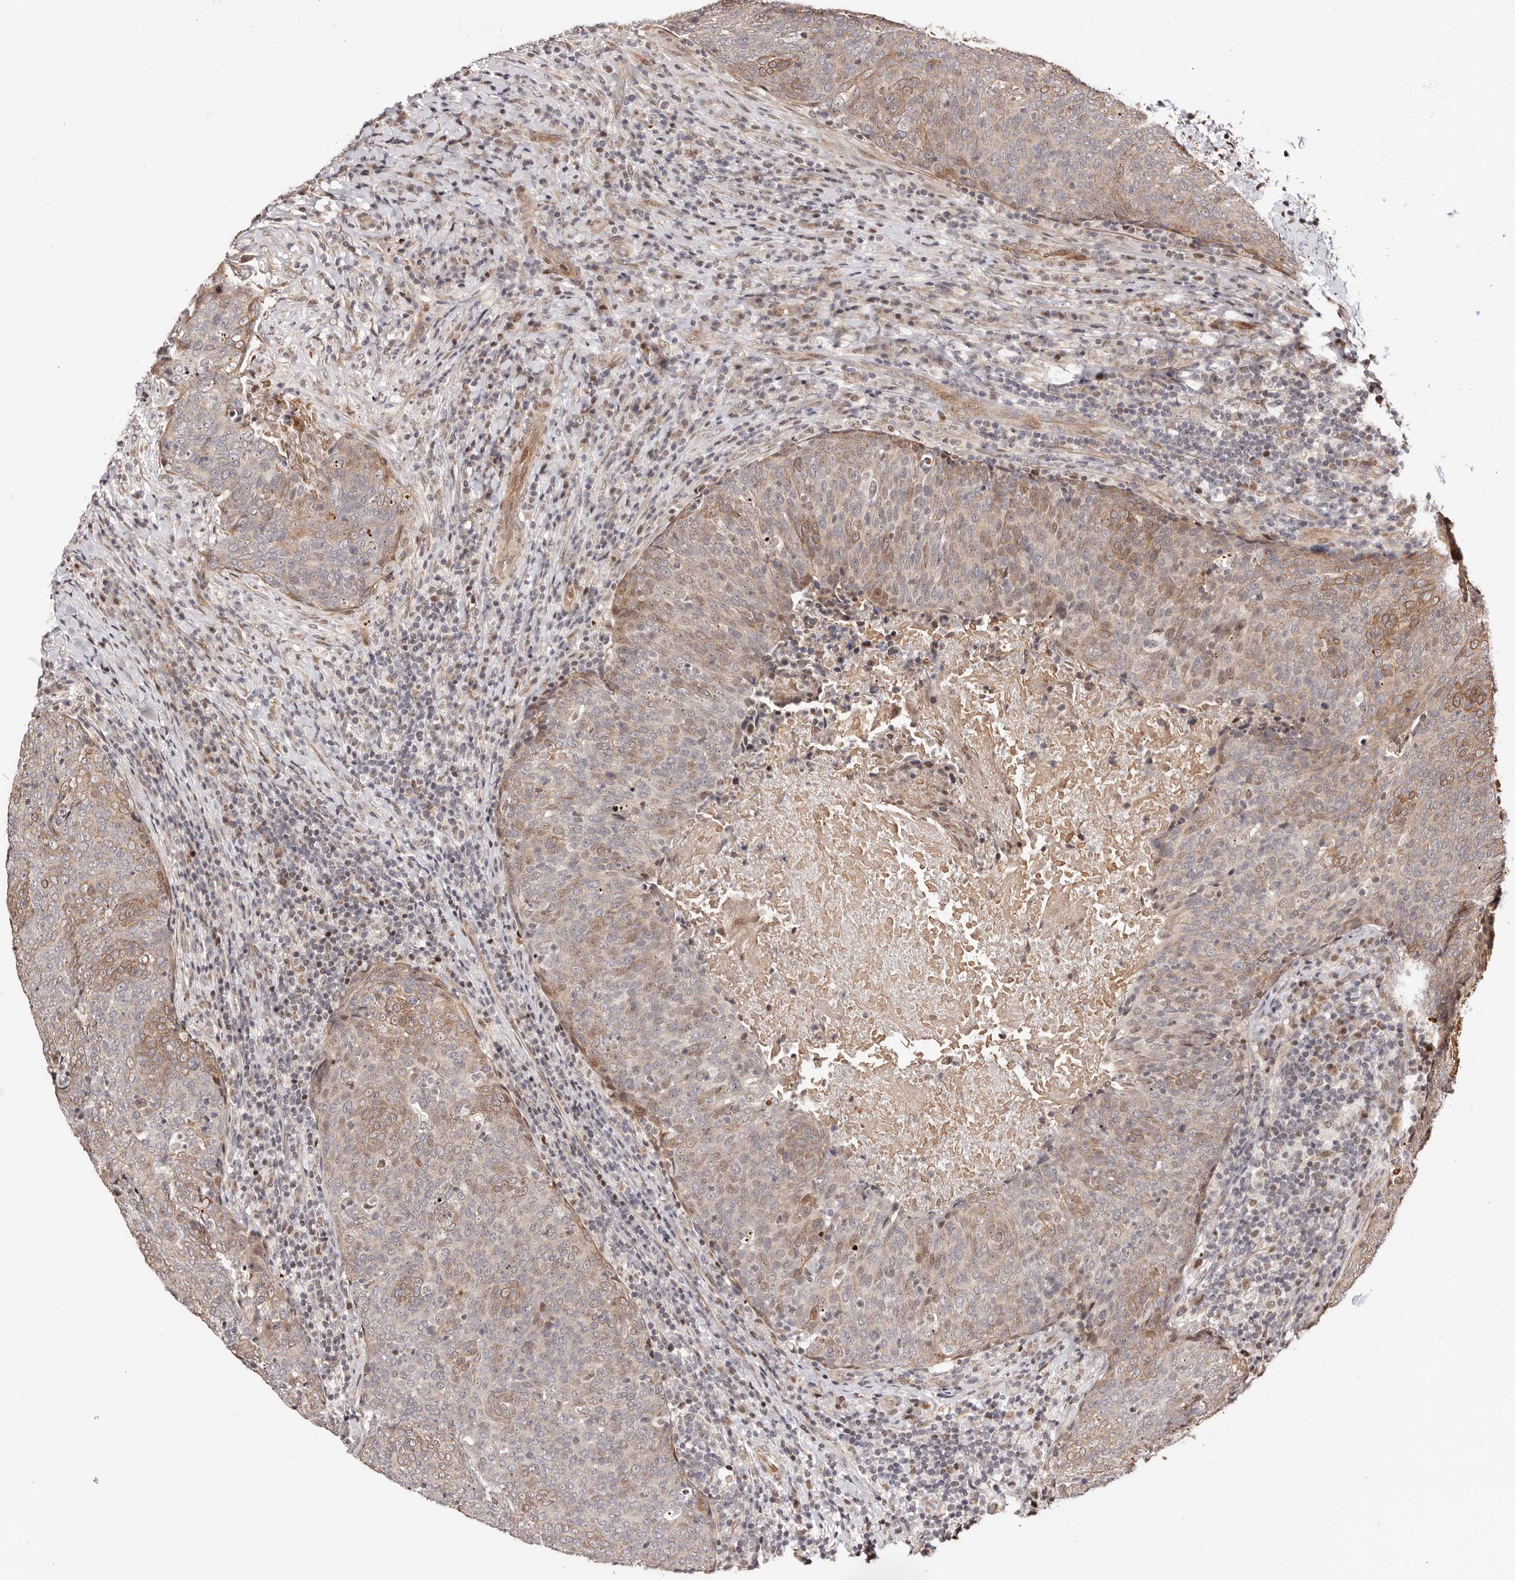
{"staining": {"intensity": "moderate", "quantity": "25%-75%", "location": "cytoplasmic/membranous"}, "tissue": "head and neck cancer", "cell_type": "Tumor cells", "image_type": "cancer", "snomed": [{"axis": "morphology", "description": "Squamous cell carcinoma, NOS"}, {"axis": "morphology", "description": "Squamous cell carcinoma, metastatic, NOS"}, {"axis": "topography", "description": "Lymph node"}, {"axis": "topography", "description": "Head-Neck"}], "caption": "Tumor cells display medium levels of moderate cytoplasmic/membranous expression in about 25%-75% of cells in squamous cell carcinoma (head and neck). The protein is shown in brown color, while the nuclei are stained blue.", "gene": "HIVEP3", "patient": {"sex": "male", "age": 62}}